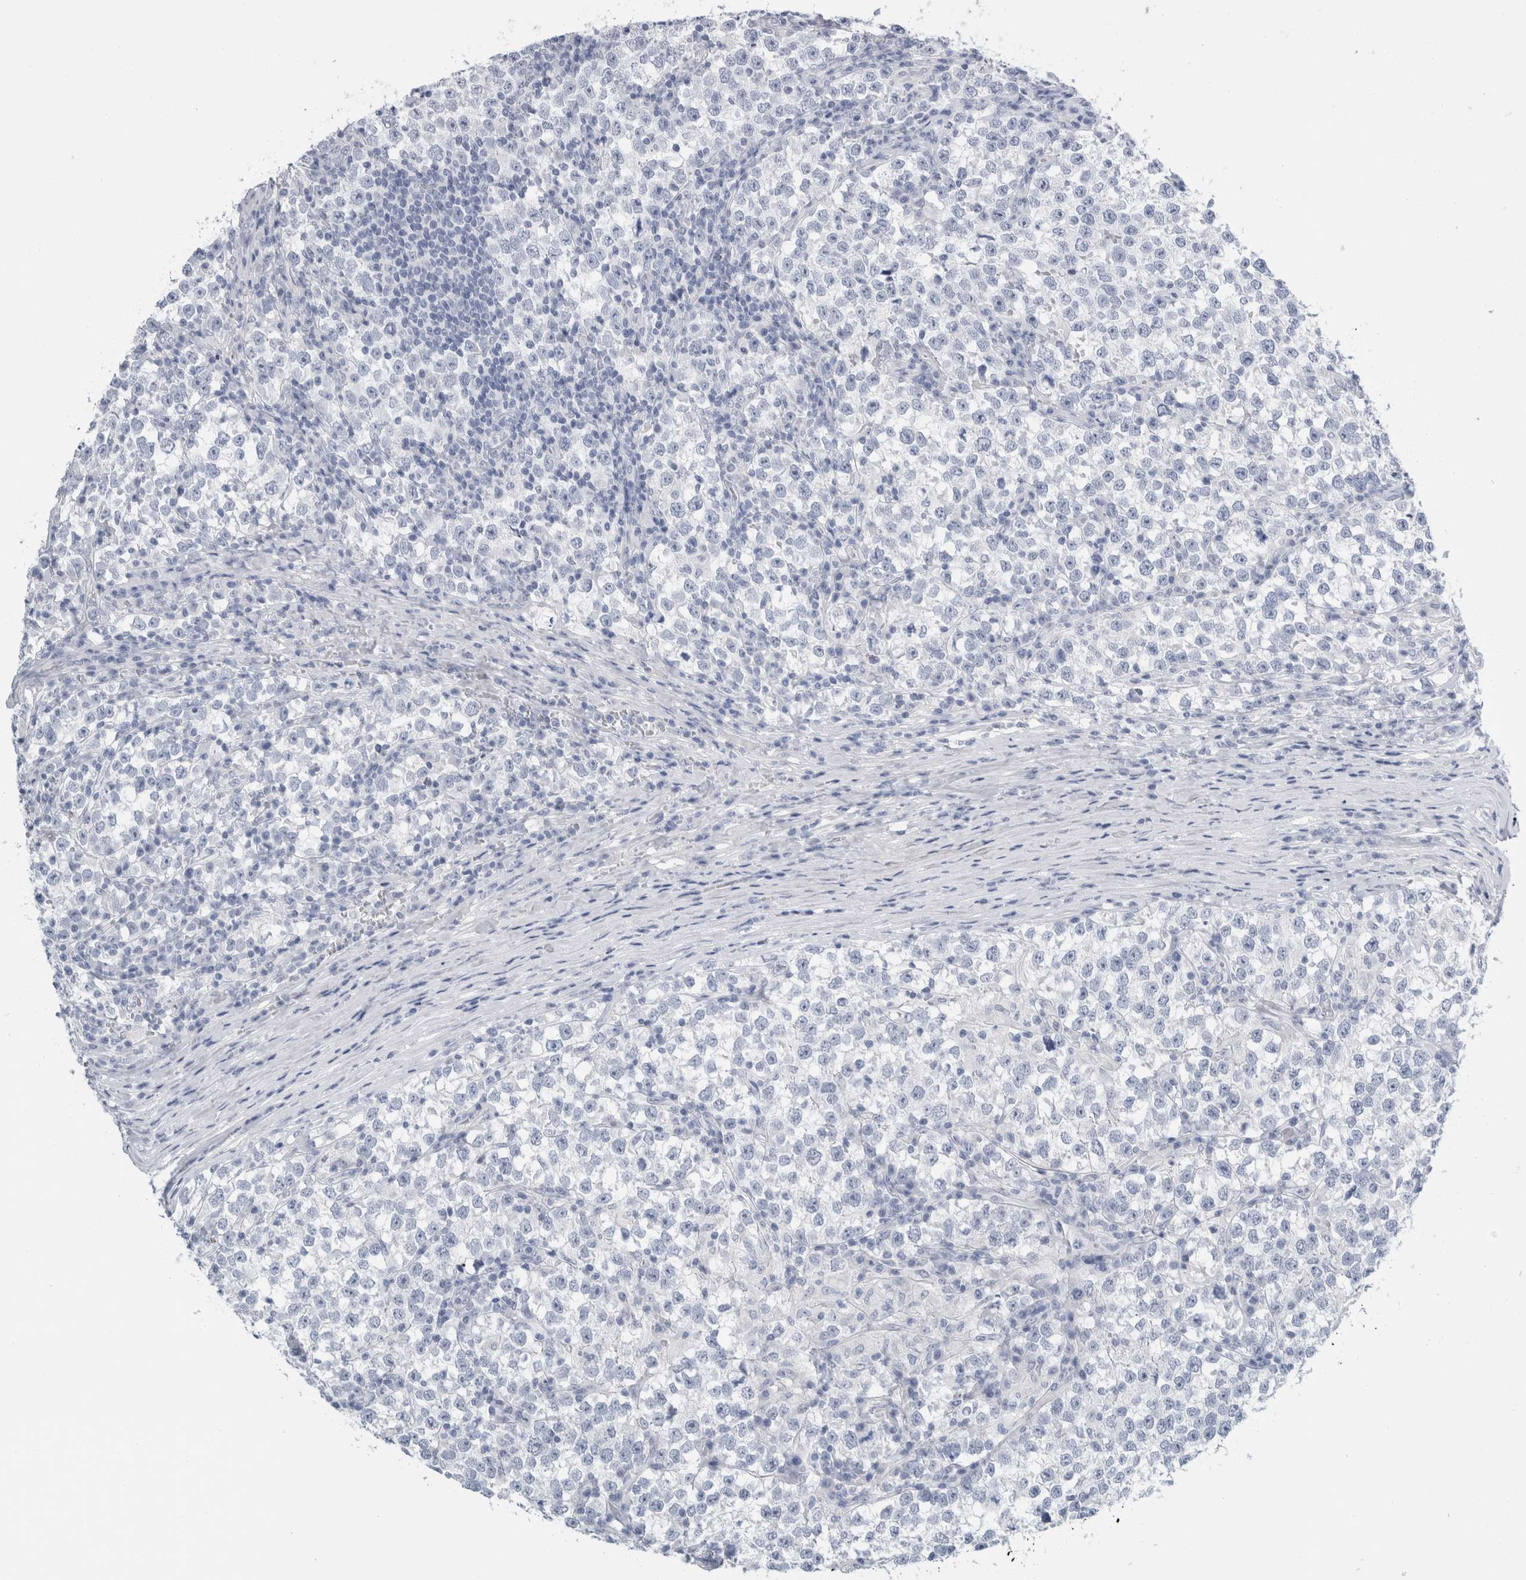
{"staining": {"intensity": "negative", "quantity": "none", "location": "none"}, "tissue": "testis cancer", "cell_type": "Tumor cells", "image_type": "cancer", "snomed": [{"axis": "morphology", "description": "Normal tissue, NOS"}, {"axis": "morphology", "description": "Seminoma, NOS"}, {"axis": "topography", "description": "Testis"}], "caption": "A high-resolution micrograph shows immunohistochemistry staining of testis seminoma, which reveals no significant positivity in tumor cells.", "gene": "RPH3AL", "patient": {"sex": "male", "age": 43}}